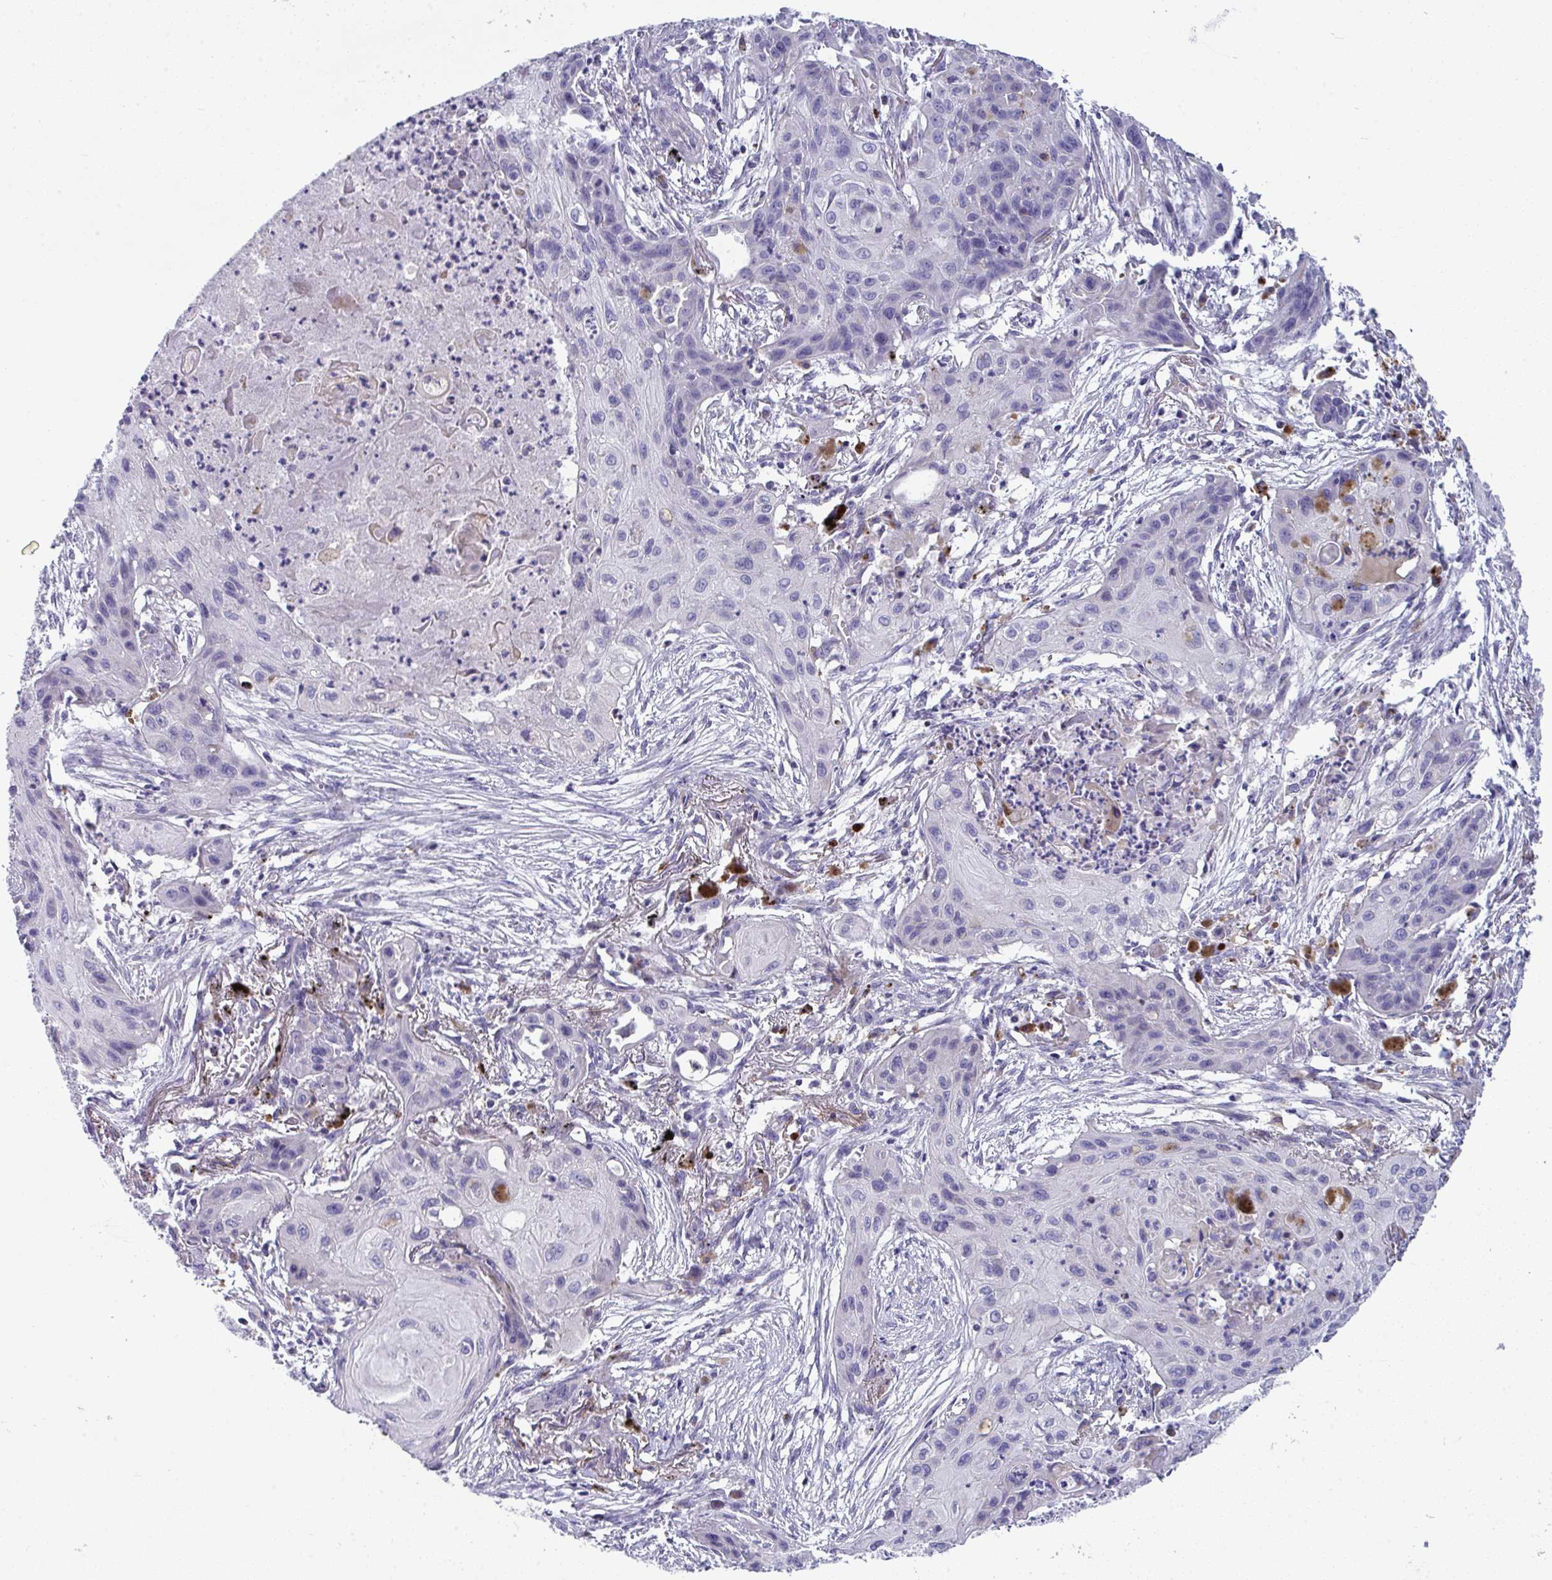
{"staining": {"intensity": "negative", "quantity": "none", "location": "none"}, "tissue": "lung cancer", "cell_type": "Tumor cells", "image_type": "cancer", "snomed": [{"axis": "morphology", "description": "Squamous cell carcinoma, NOS"}, {"axis": "topography", "description": "Lung"}], "caption": "Tumor cells show no significant protein positivity in lung cancer.", "gene": "TOR1AIP2", "patient": {"sex": "male", "age": 71}}